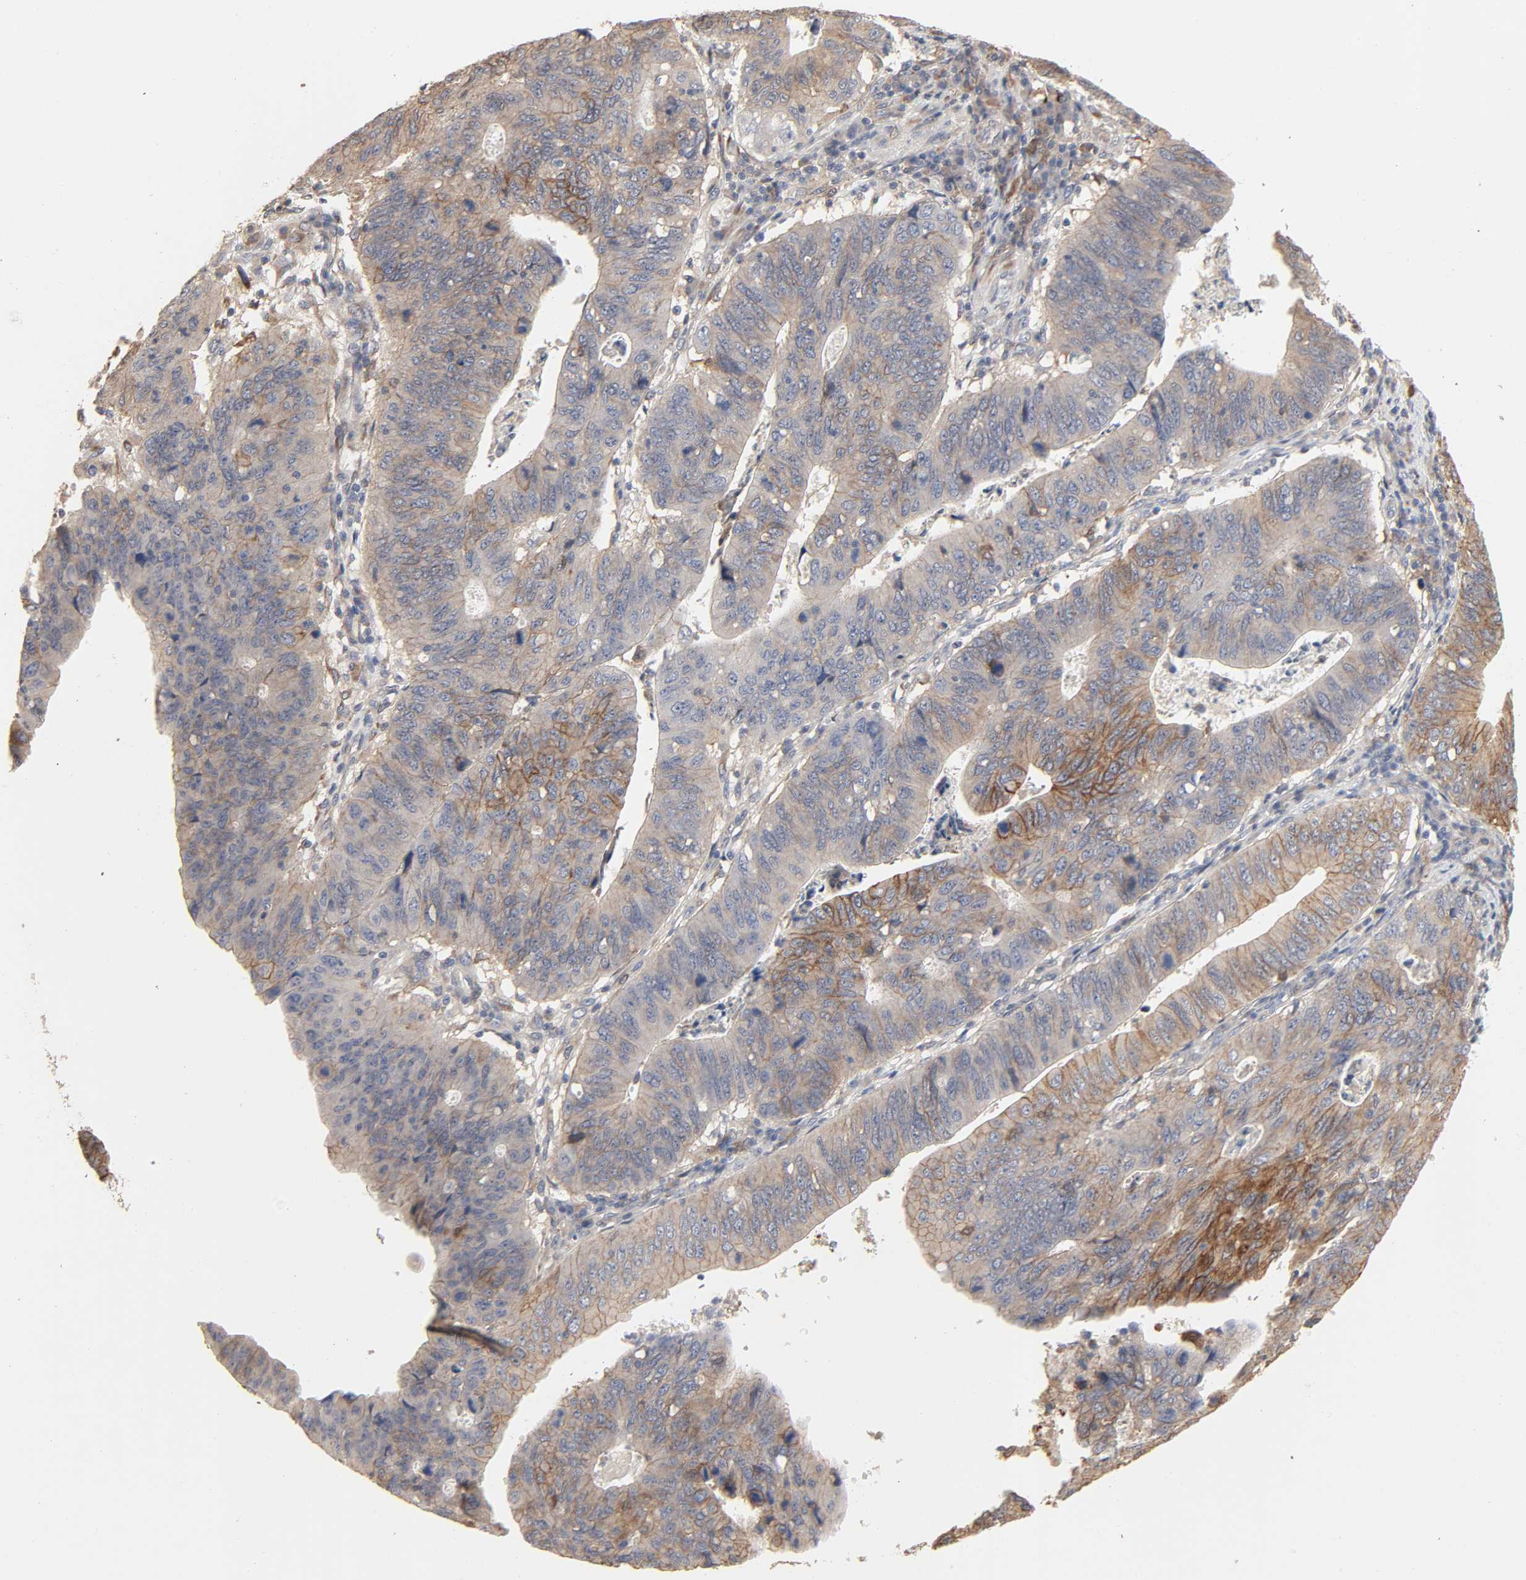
{"staining": {"intensity": "moderate", "quantity": ">75%", "location": "cytoplasmic/membranous"}, "tissue": "stomach cancer", "cell_type": "Tumor cells", "image_type": "cancer", "snomed": [{"axis": "morphology", "description": "Adenocarcinoma, NOS"}, {"axis": "topography", "description": "Stomach"}], "caption": "High-magnification brightfield microscopy of stomach cancer (adenocarcinoma) stained with DAB (brown) and counterstained with hematoxylin (blue). tumor cells exhibit moderate cytoplasmic/membranous expression is present in about>75% of cells.", "gene": "NDRG2", "patient": {"sex": "male", "age": 59}}